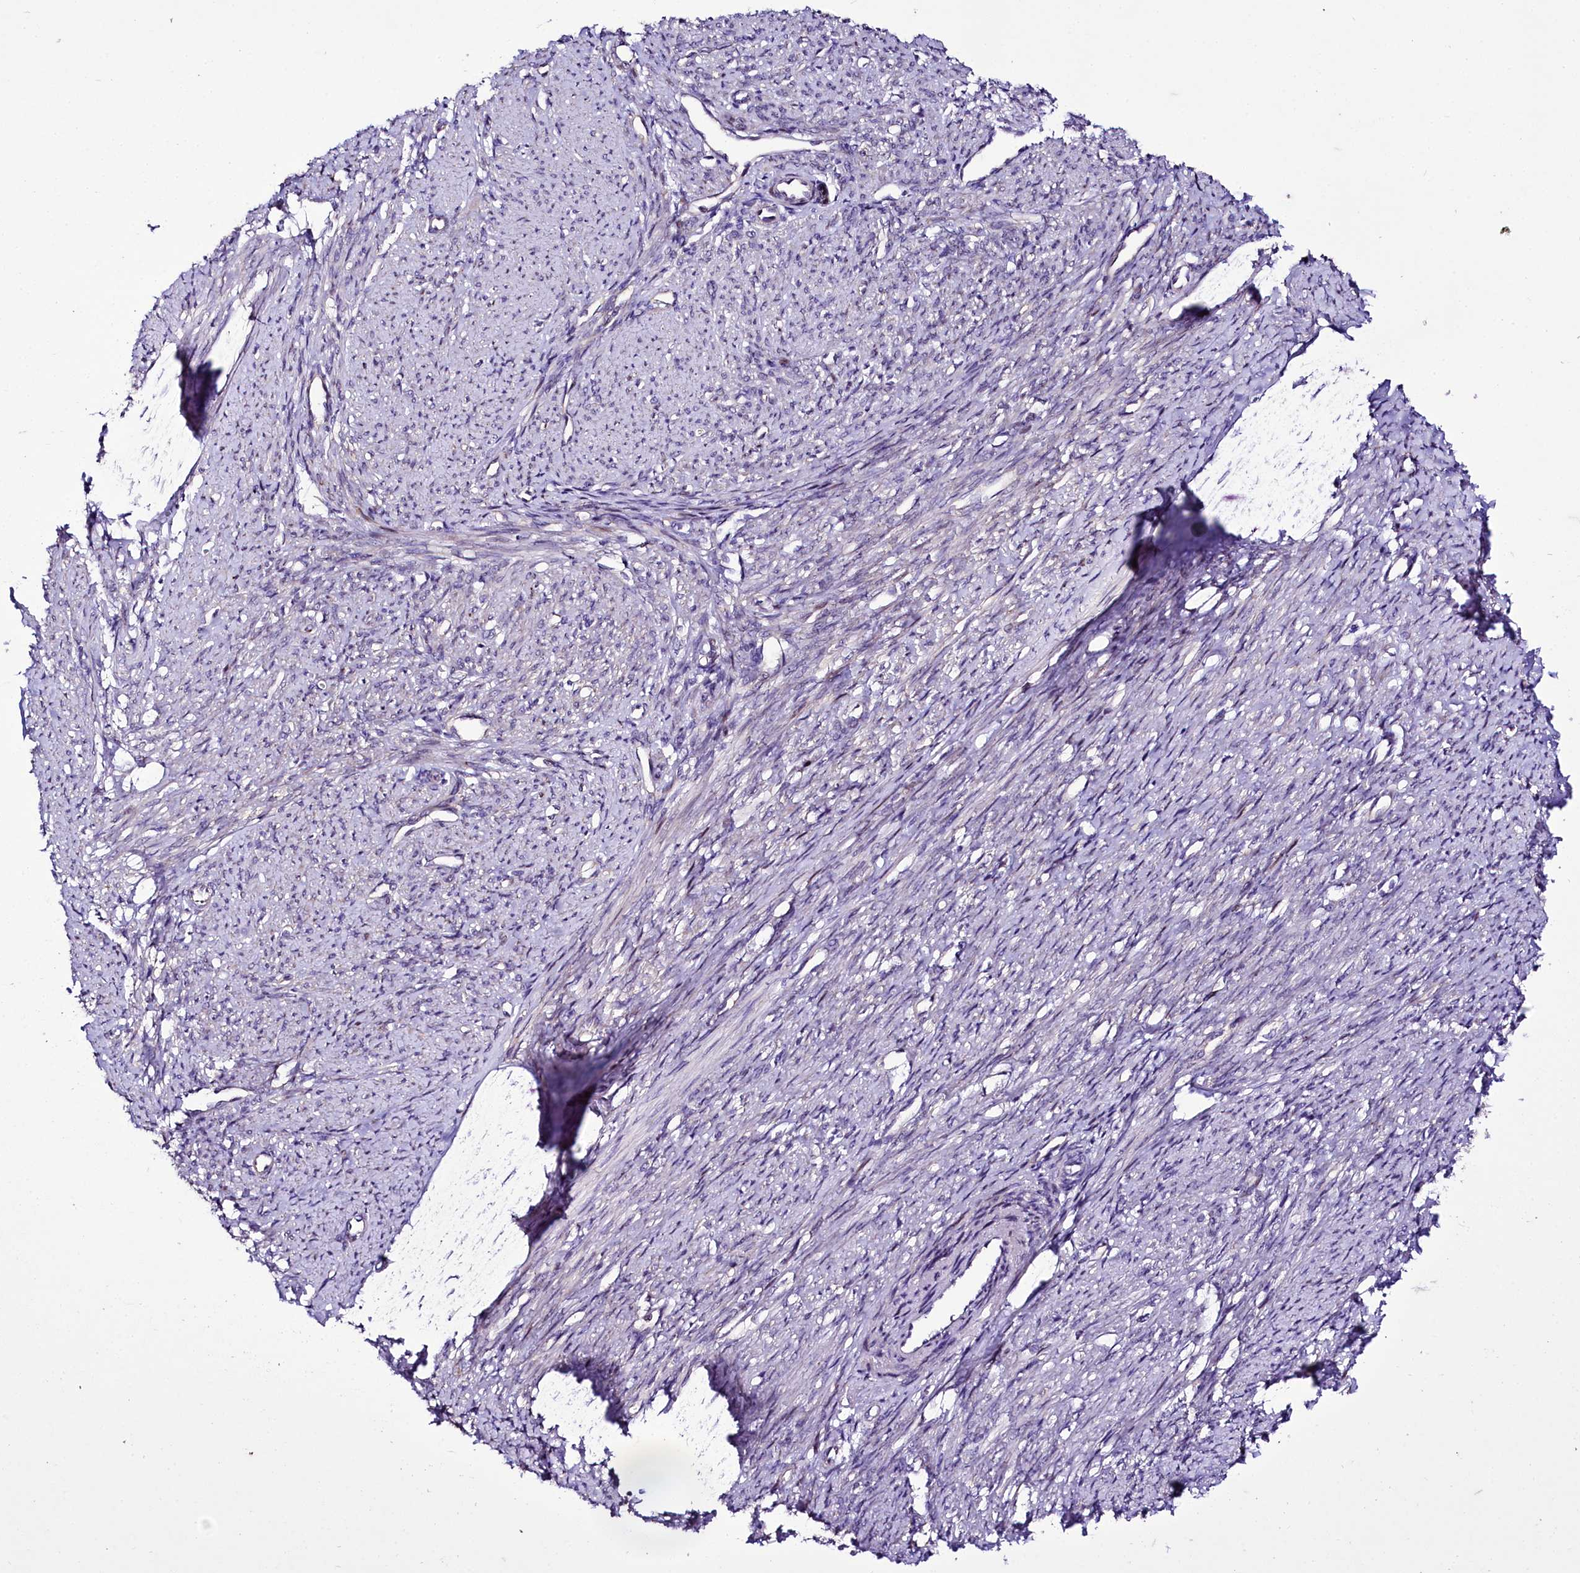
{"staining": {"intensity": "weak", "quantity": "<25%", "location": "nuclear"}, "tissue": "smooth muscle", "cell_type": "Smooth muscle cells", "image_type": "normal", "snomed": [{"axis": "morphology", "description": "Normal tissue, NOS"}, {"axis": "topography", "description": "Smooth muscle"}, {"axis": "topography", "description": "Uterus"}], "caption": "Smooth muscle stained for a protein using immunohistochemistry reveals no positivity smooth muscle cells.", "gene": "ZC3H12C", "patient": {"sex": "female", "age": 59}}